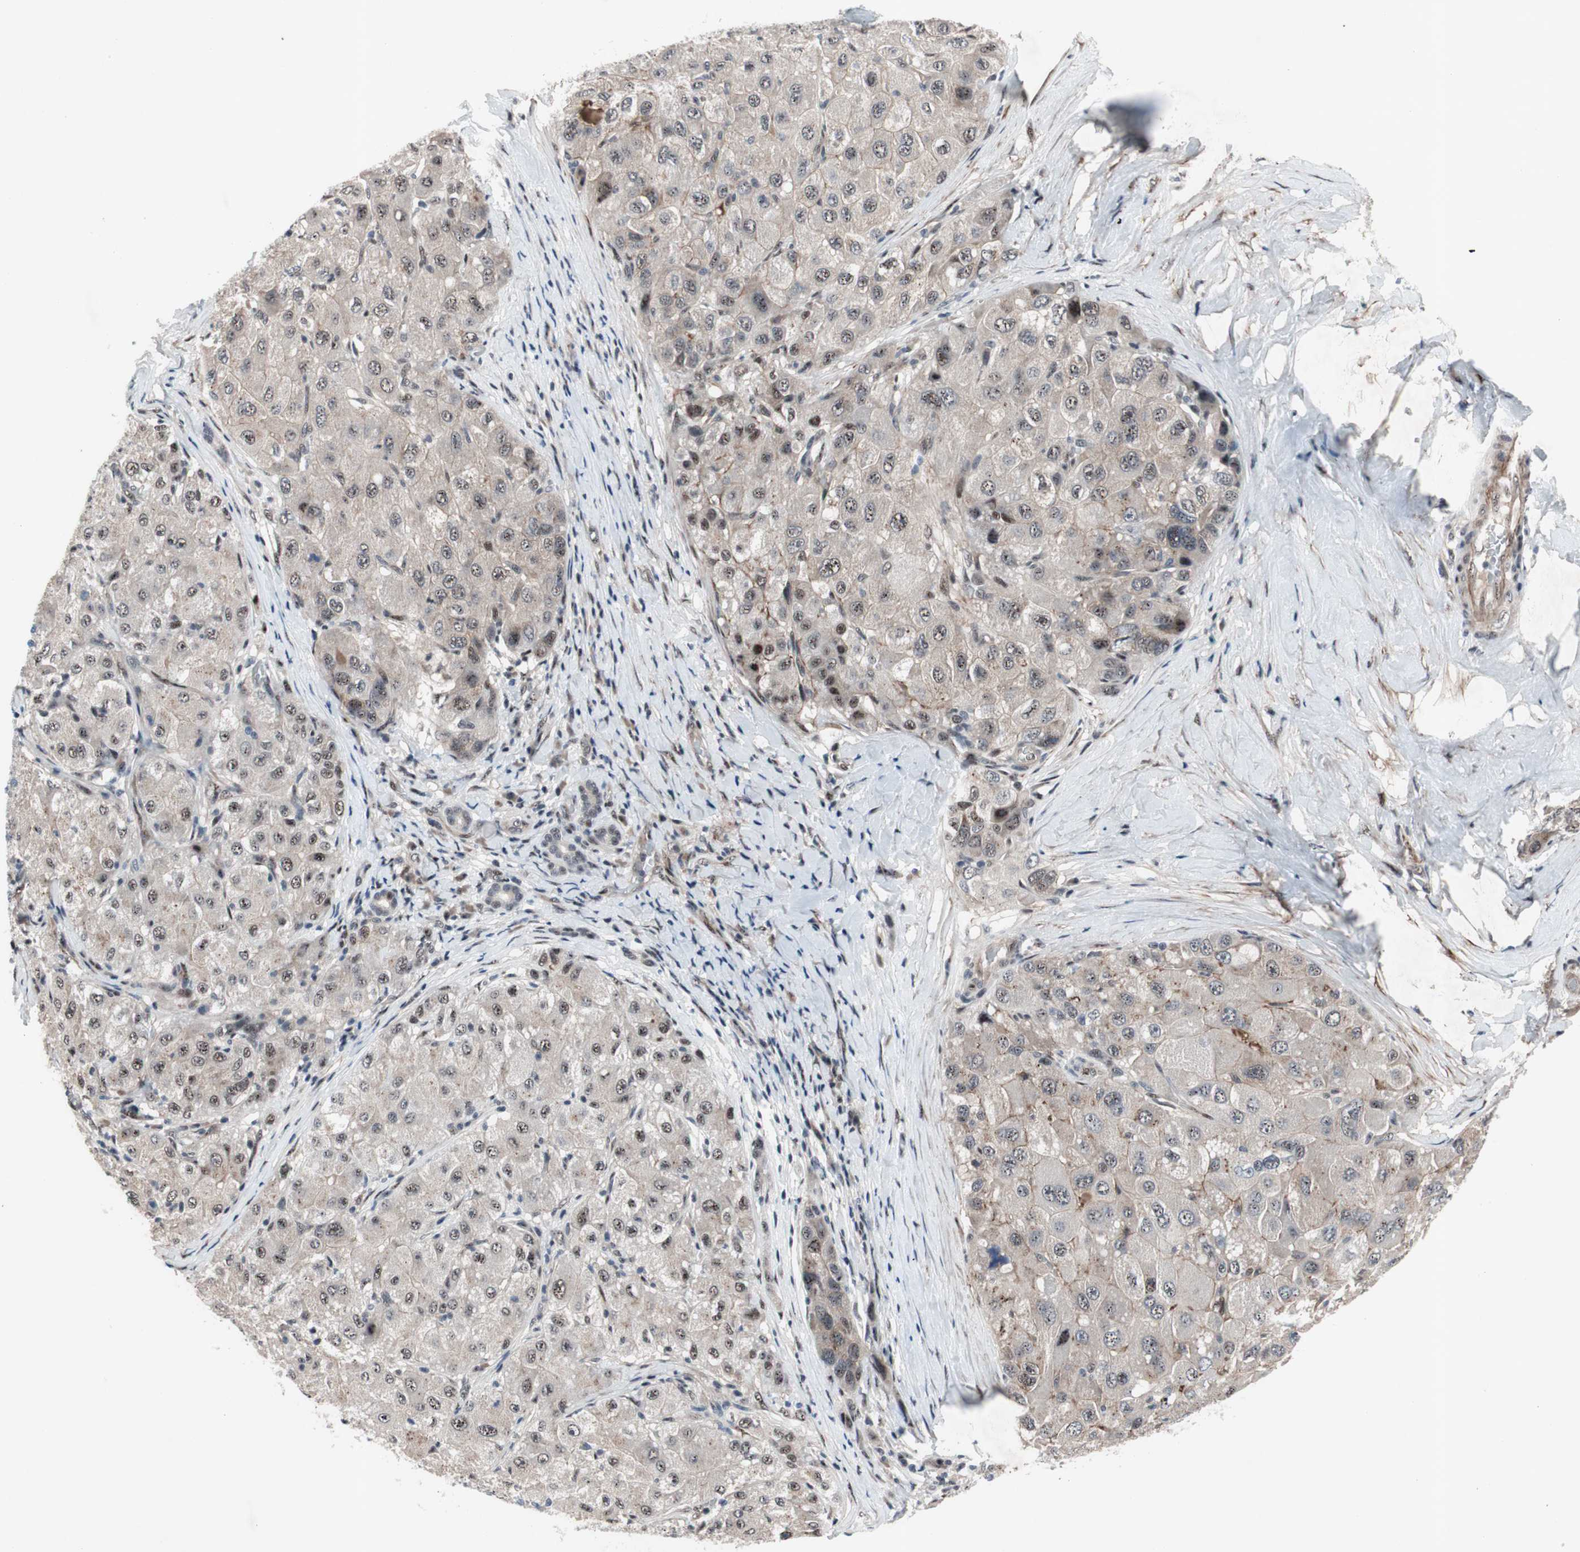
{"staining": {"intensity": "weak", "quantity": ">75%", "location": "nuclear"}, "tissue": "liver cancer", "cell_type": "Tumor cells", "image_type": "cancer", "snomed": [{"axis": "morphology", "description": "Carcinoma, Hepatocellular, NOS"}, {"axis": "topography", "description": "Liver"}], "caption": "Immunohistochemical staining of human hepatocellular carcinoma (liver) shows low levels of weak nuclear expression in approximately >75% of tumor cells.", "gene": "SOX7", "patient": {"sex": "male", "age": 80}}